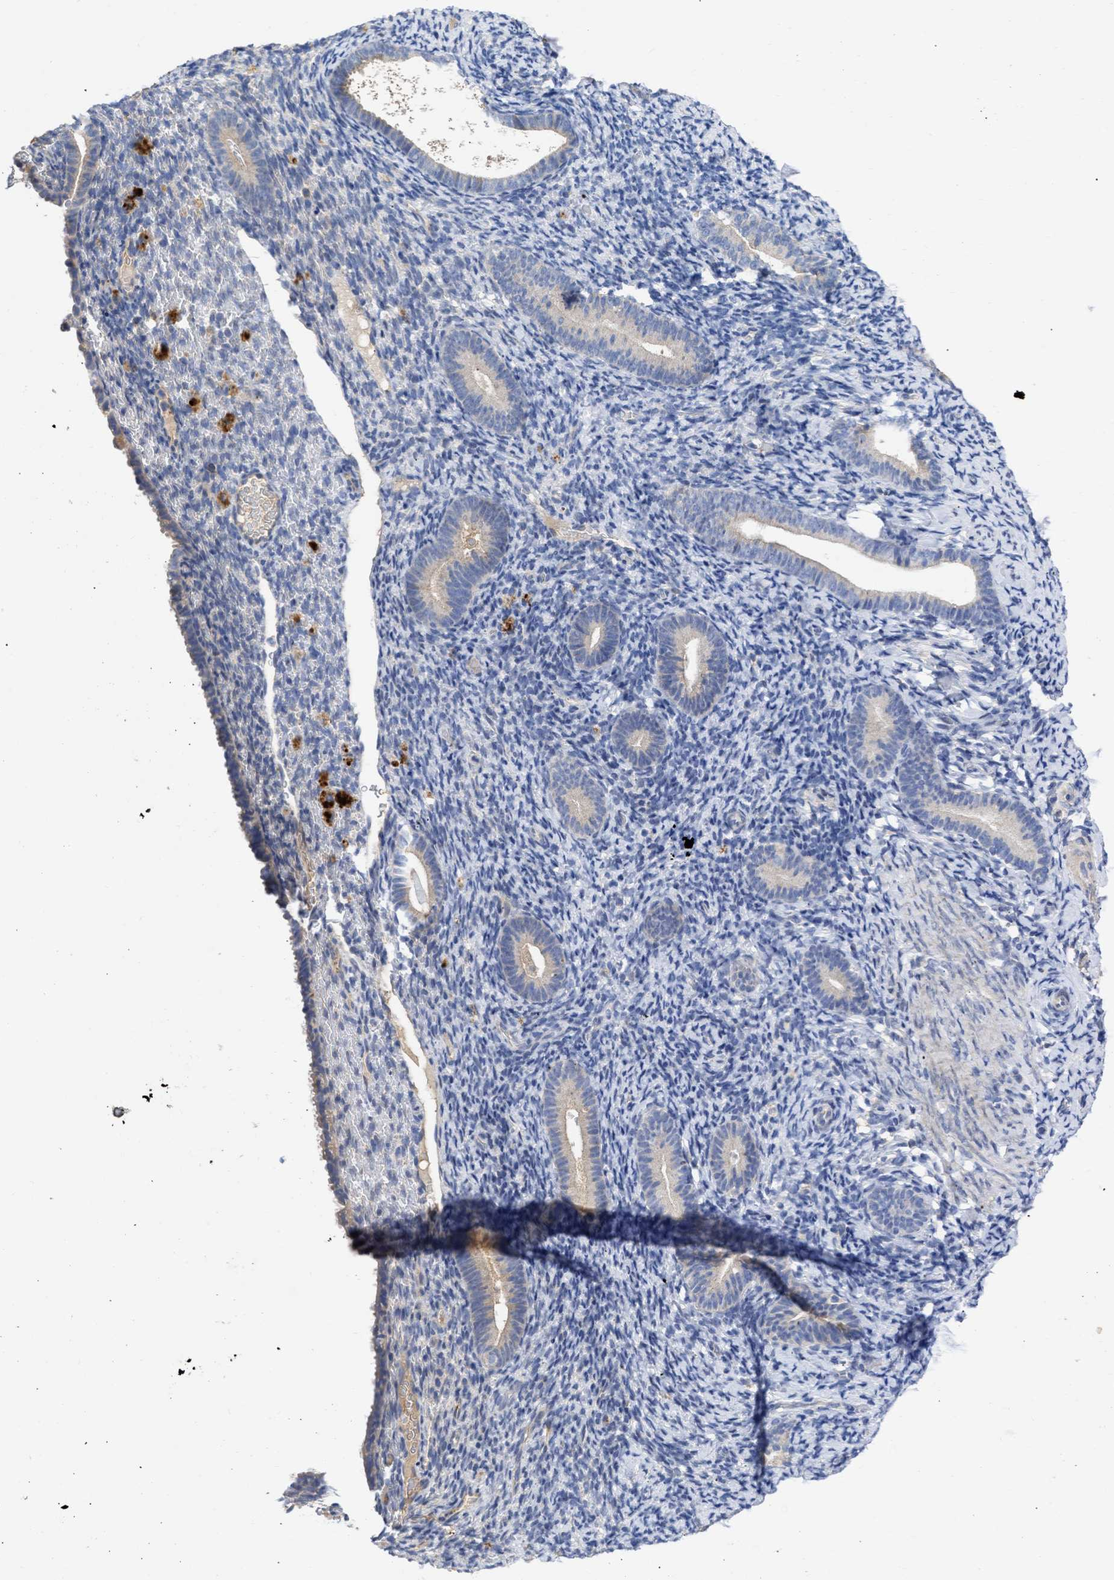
{"staining": {"intensity": "negative", "quantity": "none", "location": "none"}, "tissue": "endometrium", "cell_type": "Cells in endometrial stroma", "image_type": "normal", "snomed": [{"axis": "morphology", "description": "Normal tissue, NOS"}, {"axis": "topography", "description": "Endometrium"}], "caption": "Immunohistochemical staining of unremarkable human endometrium exhibits no significant positivity in cells in endometrial stroma.", "gene": "ARHGEF4", "patient": {"sex": "female", "age": 51}}